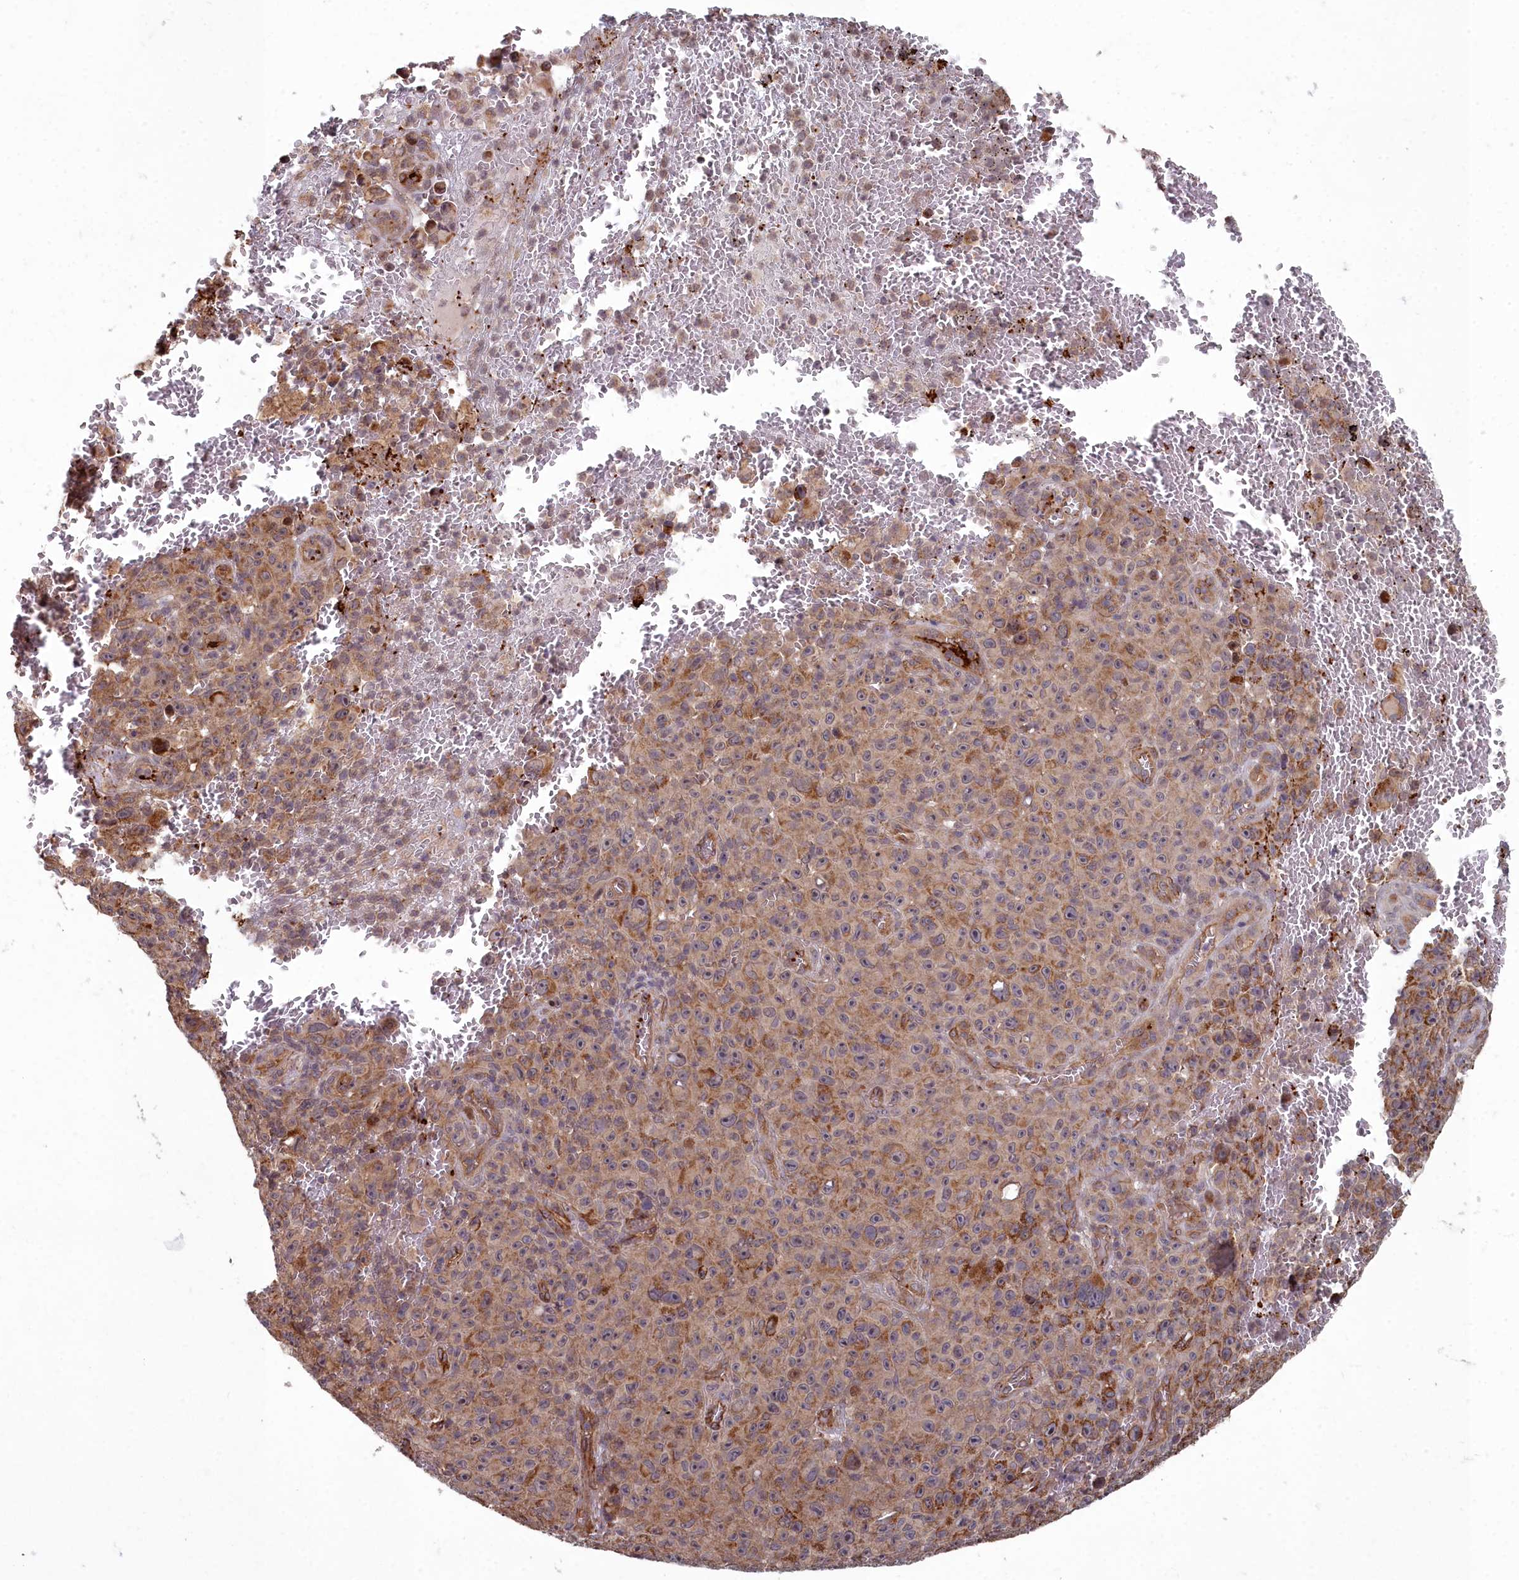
{"staining": {"intensity": "moderate", "quantity": ">75%", "location": "cytoplasmic/membranous"}, "tissue": "melanoma", "cell_type": "Tumor cells", "image_type": "cancer", "snomed": [{"axis": "morphology", "description": "Malignant melanoma, NOS"}, {"axis": "topography", "description": "Skin"}], "caption": "DAB immunohistochemical staining of malignant melanoma shows moderate cytoplasmic/membranous protein staining in approximately >75% of tumor cells.", "gene": "TSPYL4", "patient": {"sex": "female", "age": 82}}